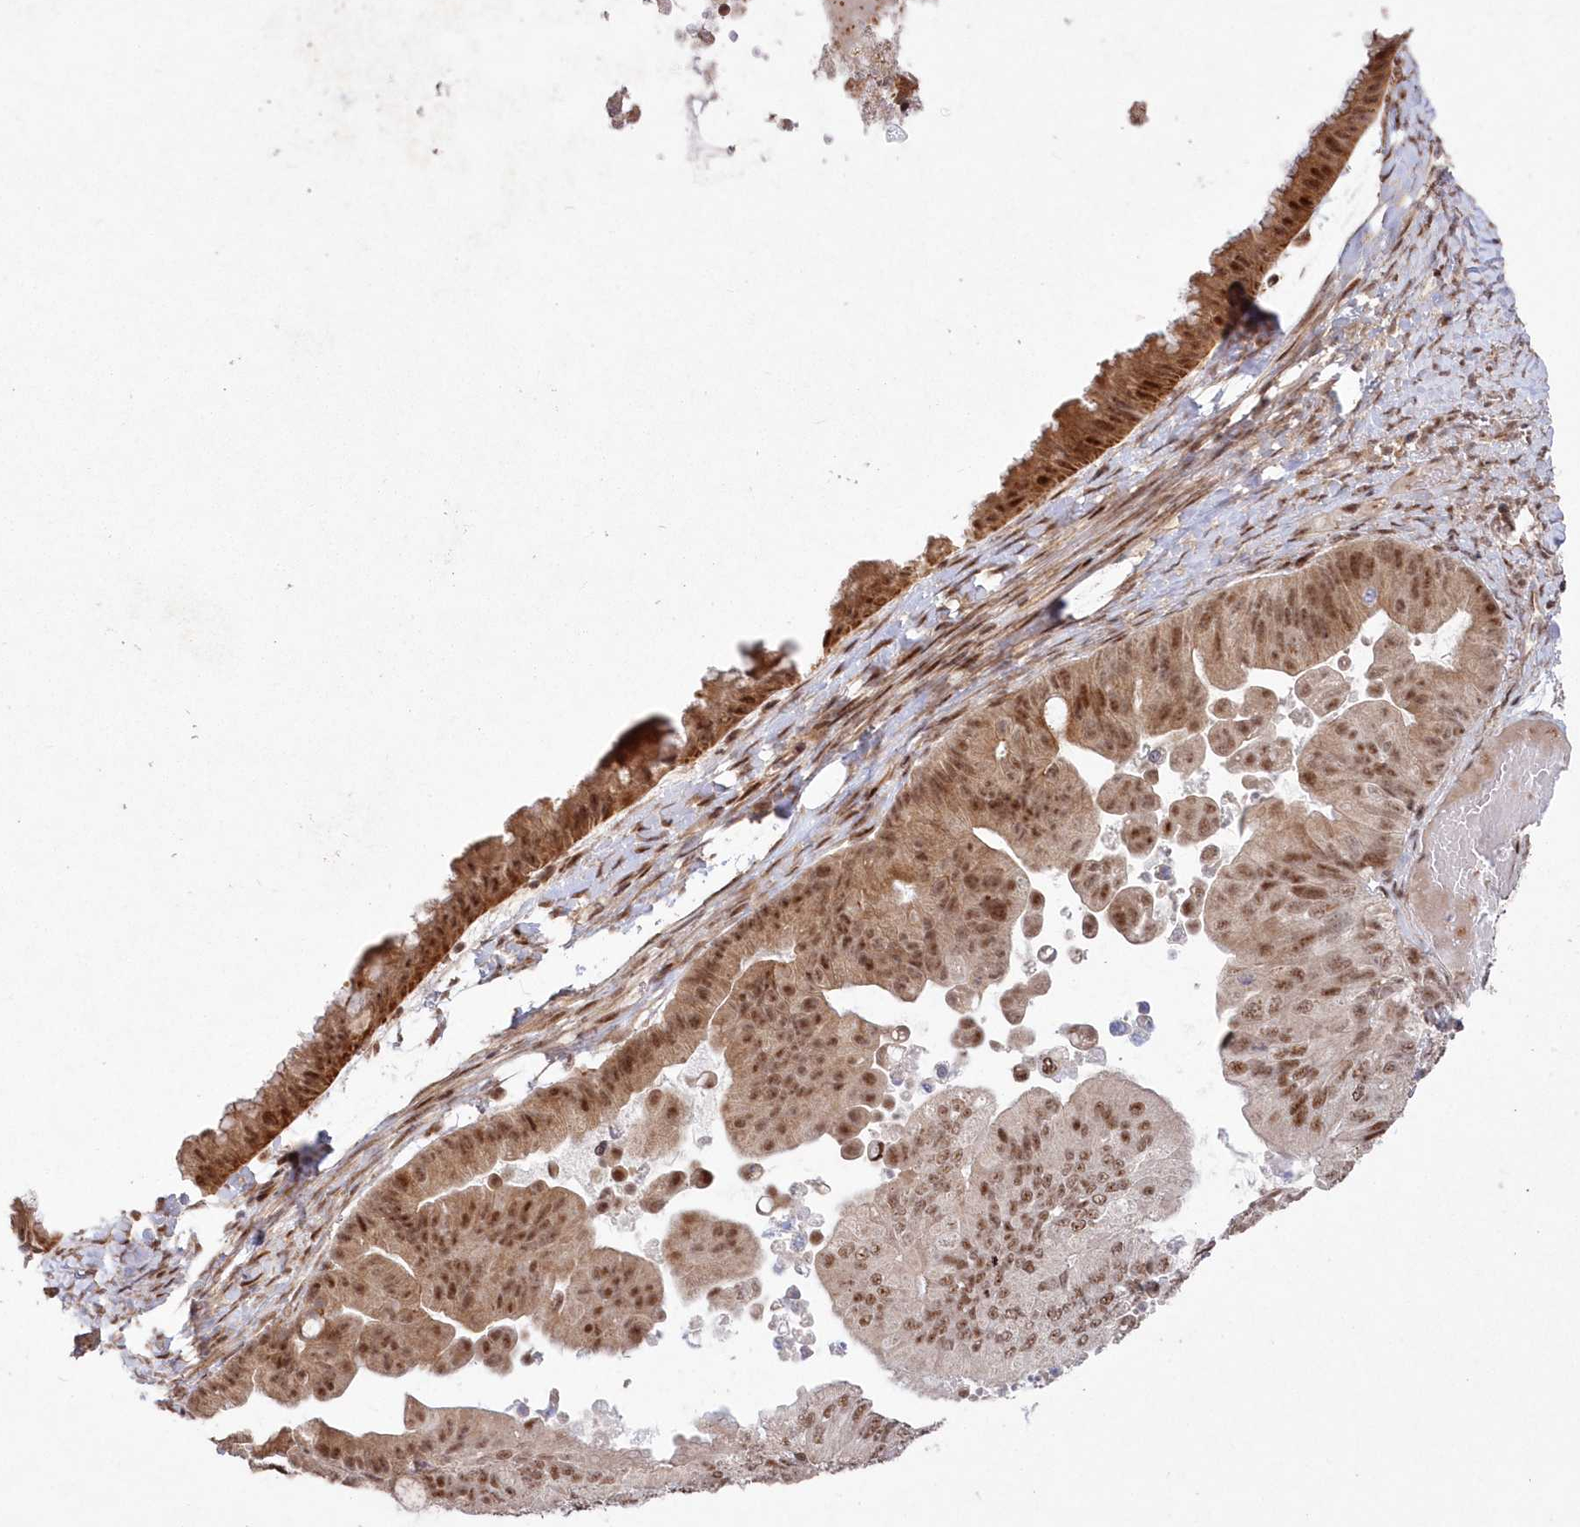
{"staining": {"intensity": "moderate", "quantity": ">75%", "location": "nuclear"}, "tissue": "ovarian cancer", "cell_type": "Tumor cells", "image_type": "cancer", "snomed": [{"axis": "morphology", "description": "Cystadenocarcinoma, mucinous, NOS"}, {"axis": "topography", "description": "Ovary"}], "caption": "The immunohistochemical stain shows moderate nuclear positivity in tumor cells of ovarian mucinous cystadenocarcinoma tissue. Nuclei are stained in blue.", "gene": "WBP1L", "patient": {"sex": "female", "age": 61}}